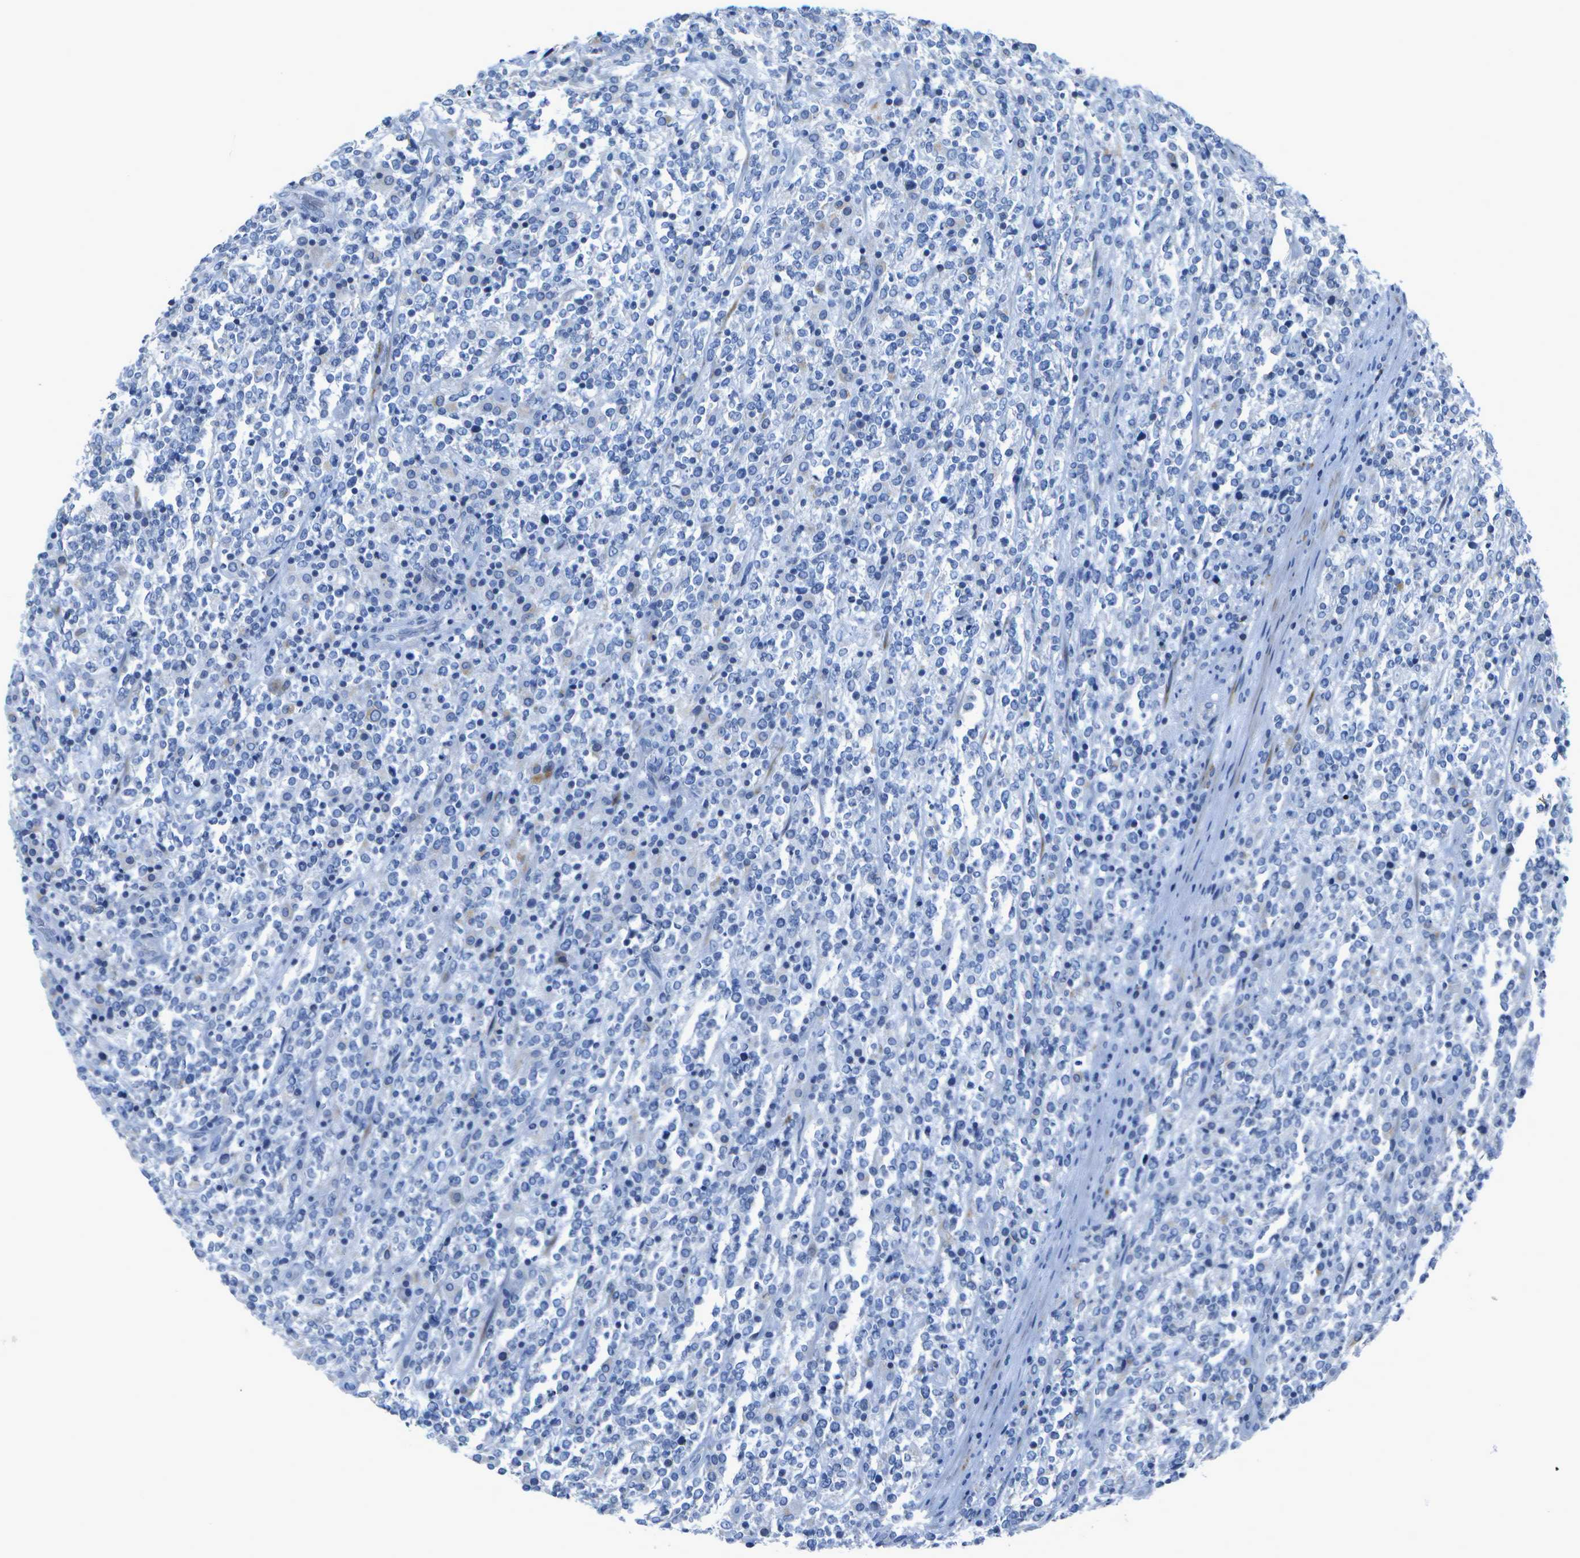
{"staining": {"intensity": "negative", "quantity": "none", "location": "none"}, "tissue": "lymphoma", "cell_type": "Tumor cells", "image_type": "cancer", "snomed": [{"axis": "morphology", "description": "Malignant lymphoma, non-Hodgkin's type, High grade"}, {"axis": "topography", "description": "Soft tissue"}], "caption": "Immunohistochemistry image of human lymphoma stained for a protein (brown), which demonstrates no positivity in tumor cells.", "gene": "DCT", "patient": {"sex": "male", "age": 18}}